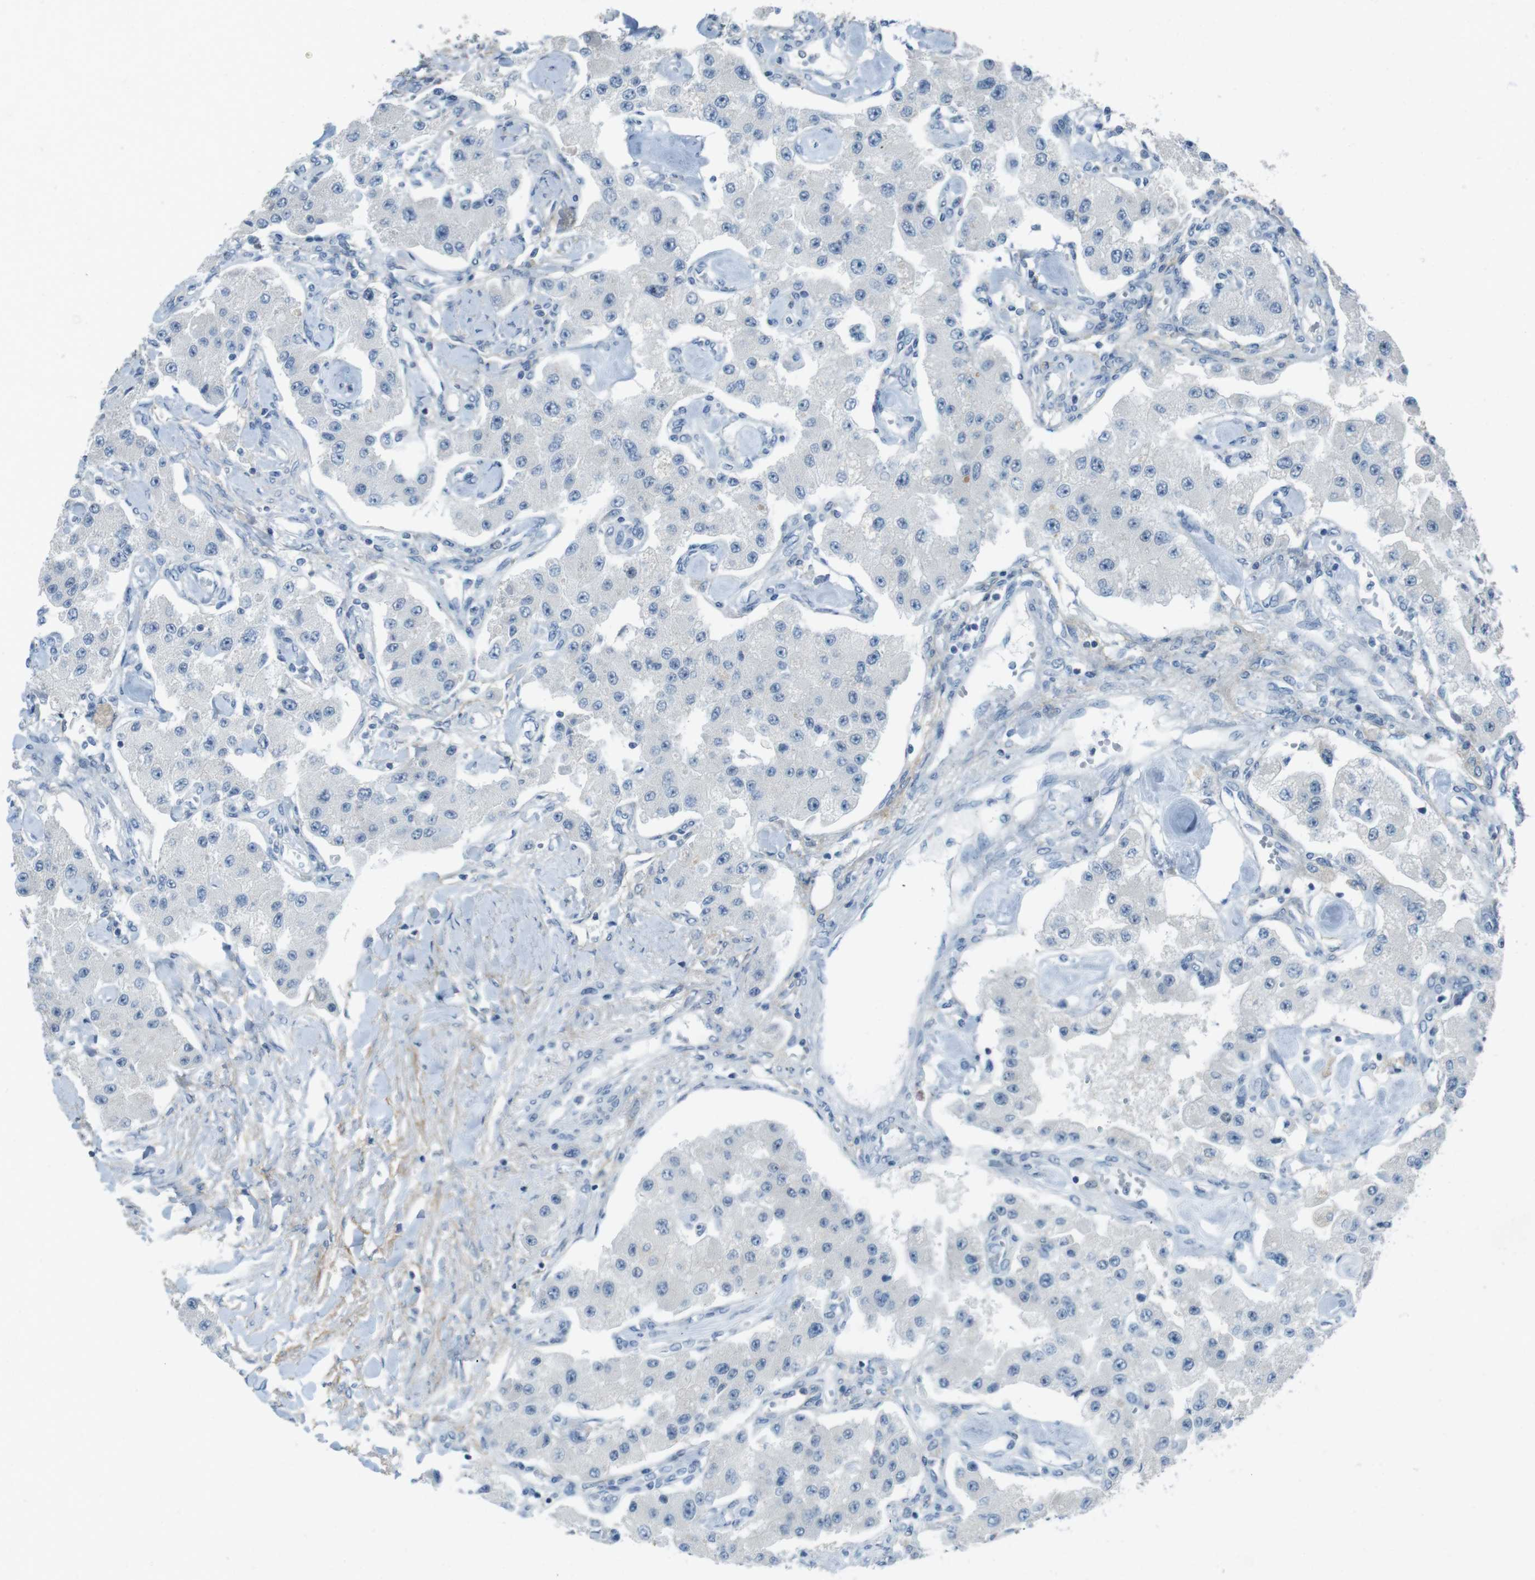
{"staining": {"intensity": "negative", "quantity": "none", "location": "none"}, "tissue": "carcinoid", "cell_type": "Tumor cells", "image_type": "cancer", "snomed": [{"axis": "morphology", "description": "Carcinoid, malignant, NOS"}, {"axis": "topography", "description": "Pancreas"}], "caption": "A photomicrograph of carcinoid stained for a protein shows no brown staining in tumor cells.", "gene": "ENTPD7", "patient": {"sex": "male", "age": 41}}